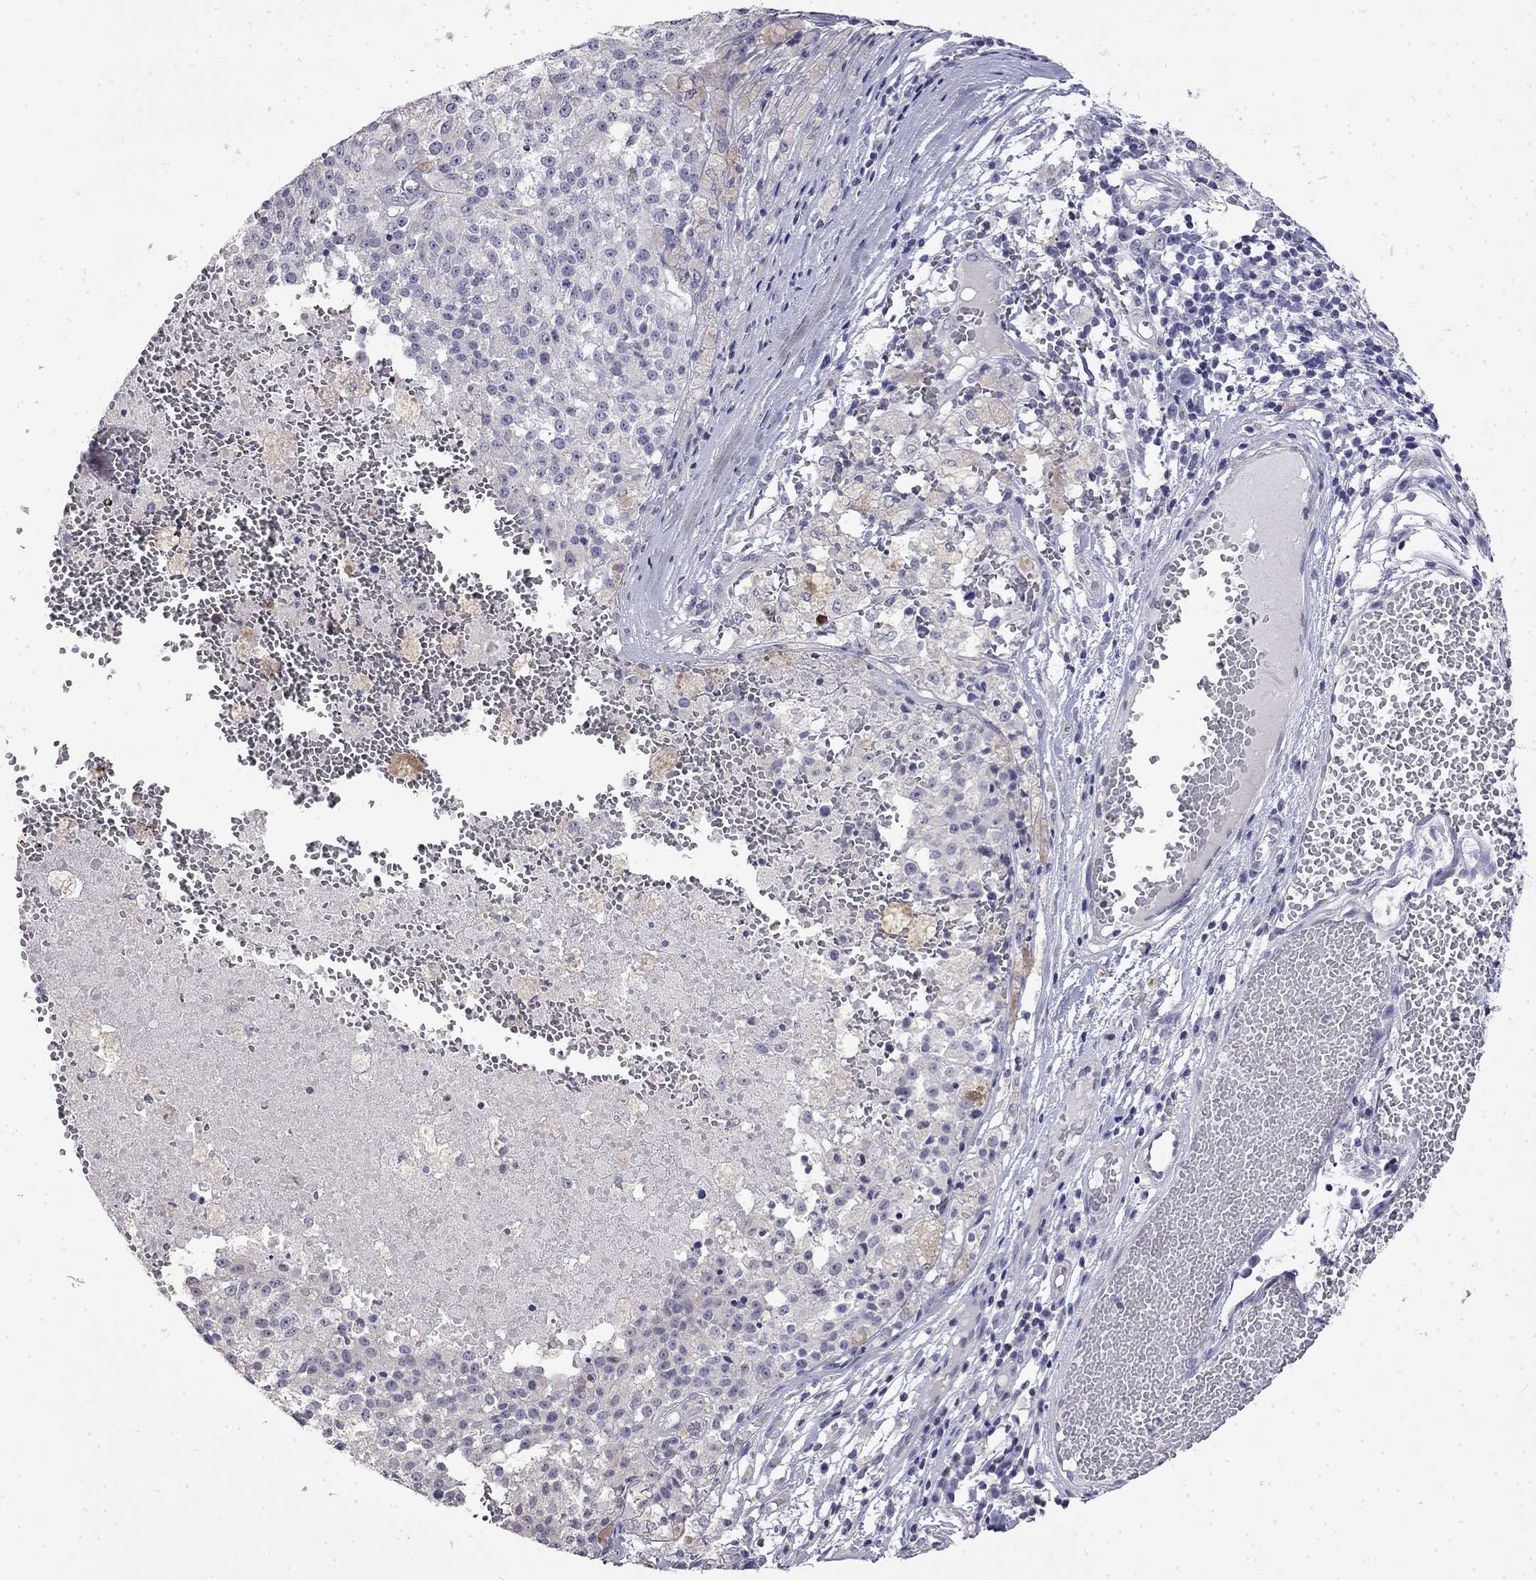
{"staining": {"intensity": "negative", "quantity": "none", "location": "none"}, "tissue": "melanoma", "cell_type": "Tumor cells", "image_type": "cancer", "snomed": [{"axis": "morphology", "description": "Malignant melanoma, Metastatic site"}, {"axis": "topography", "description": "Lymph node"}], "caption": "An immunohistochemistry (IHC) photomicrograph of malignant melanoma (metastatic site) is shown. There is no staining in tumor cells of malignant melanoma (metastatic site).", "gene": "GUCA1B", "patient": {"sex": "female", "age": 64}}